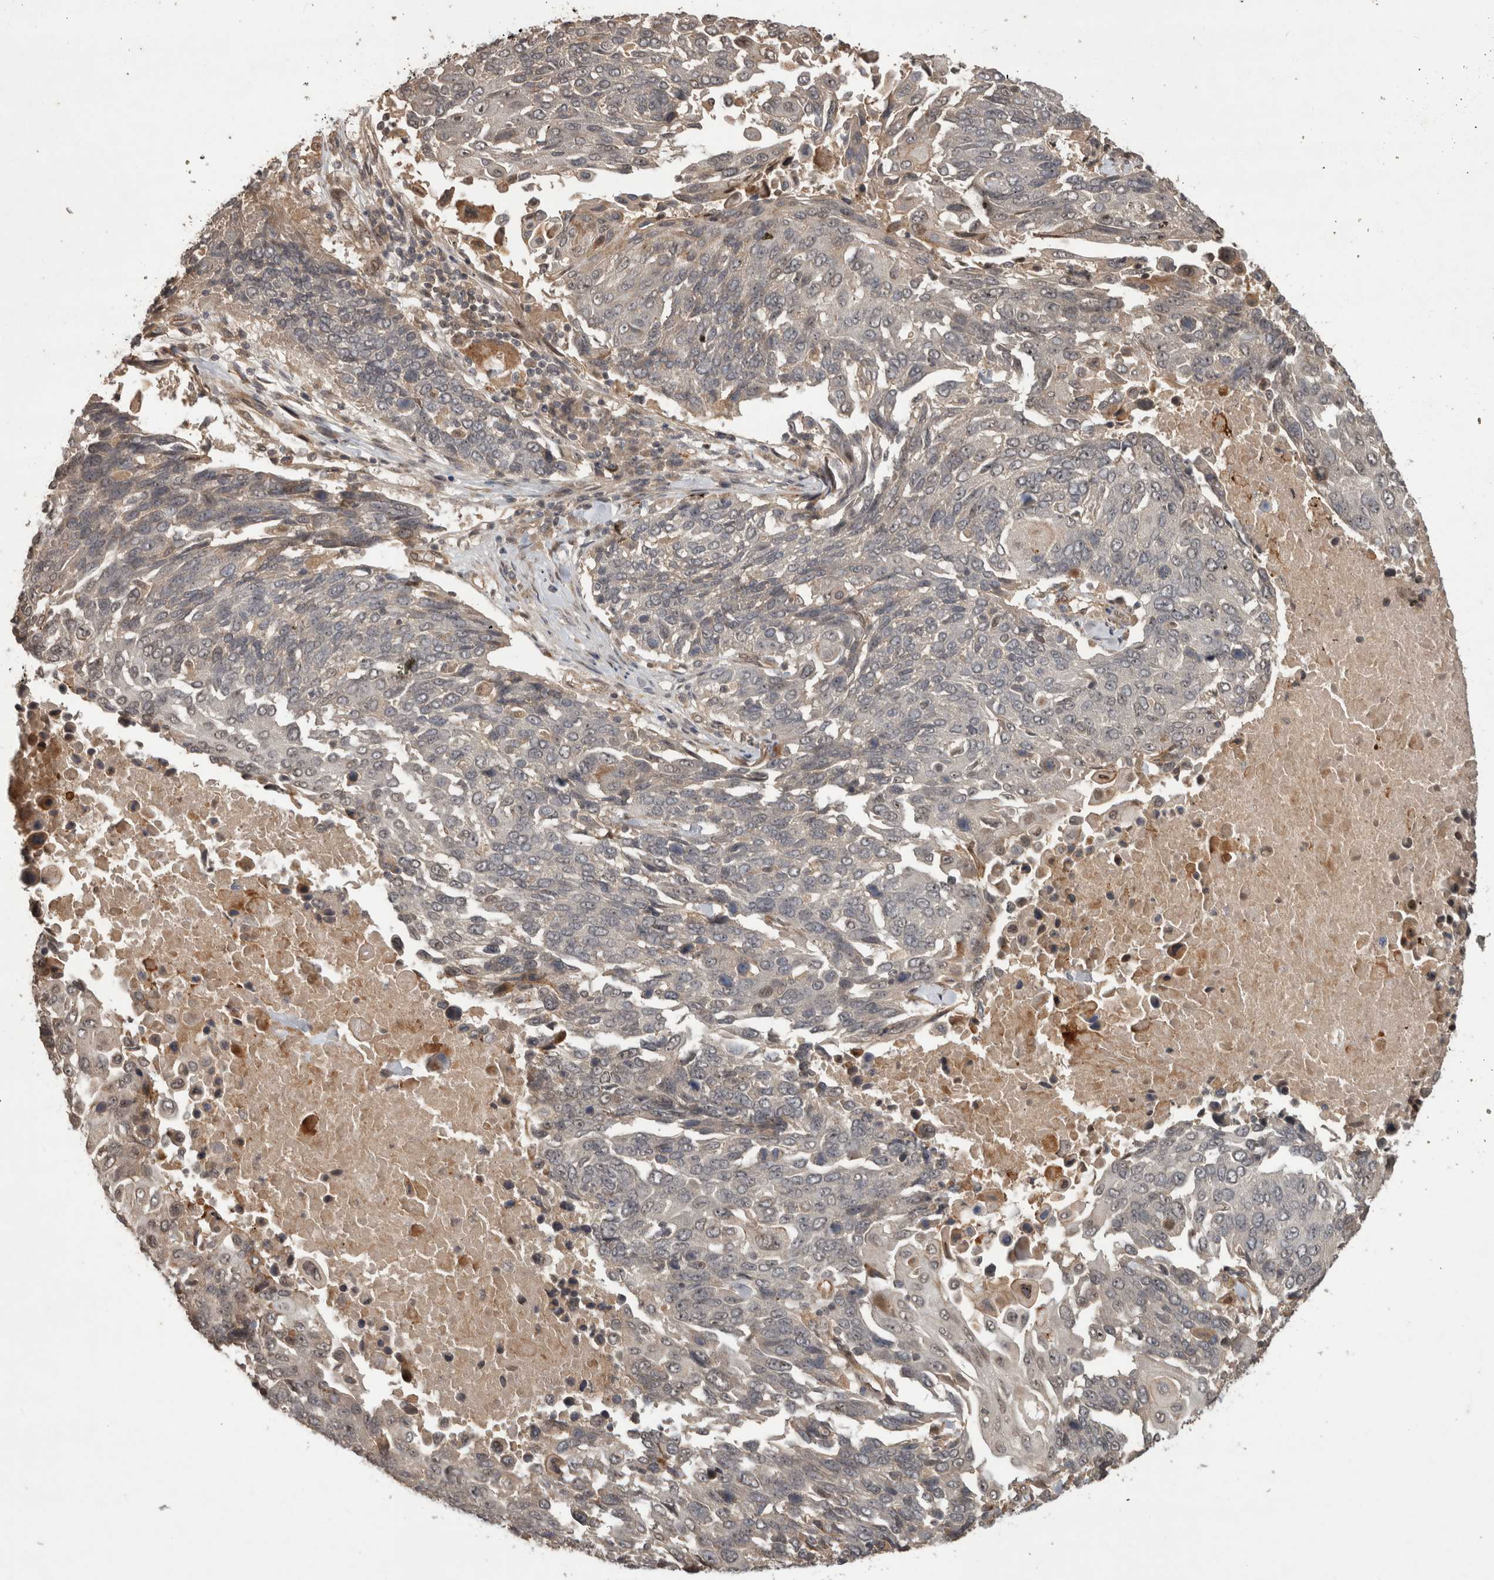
{"staining": {"intensity": "negative", "quantity": "none", "location": "none"}, "tissue": "lung cancer", "cell_type": "Tumor cells", "image_type": "cancer", "snomed": [{"axis": "morphology", "description": "Squamous cell carcinoma, NOS"}, {"axis": "topography", "description": "Lung"}], "caption": "Human squamous cell carcinoma (lung) stained for a protein using immunohistochemistry displays no staining in tumor cells.", "gene": "PITPNC1", "patient": {"sex": "male", "age": 66}}